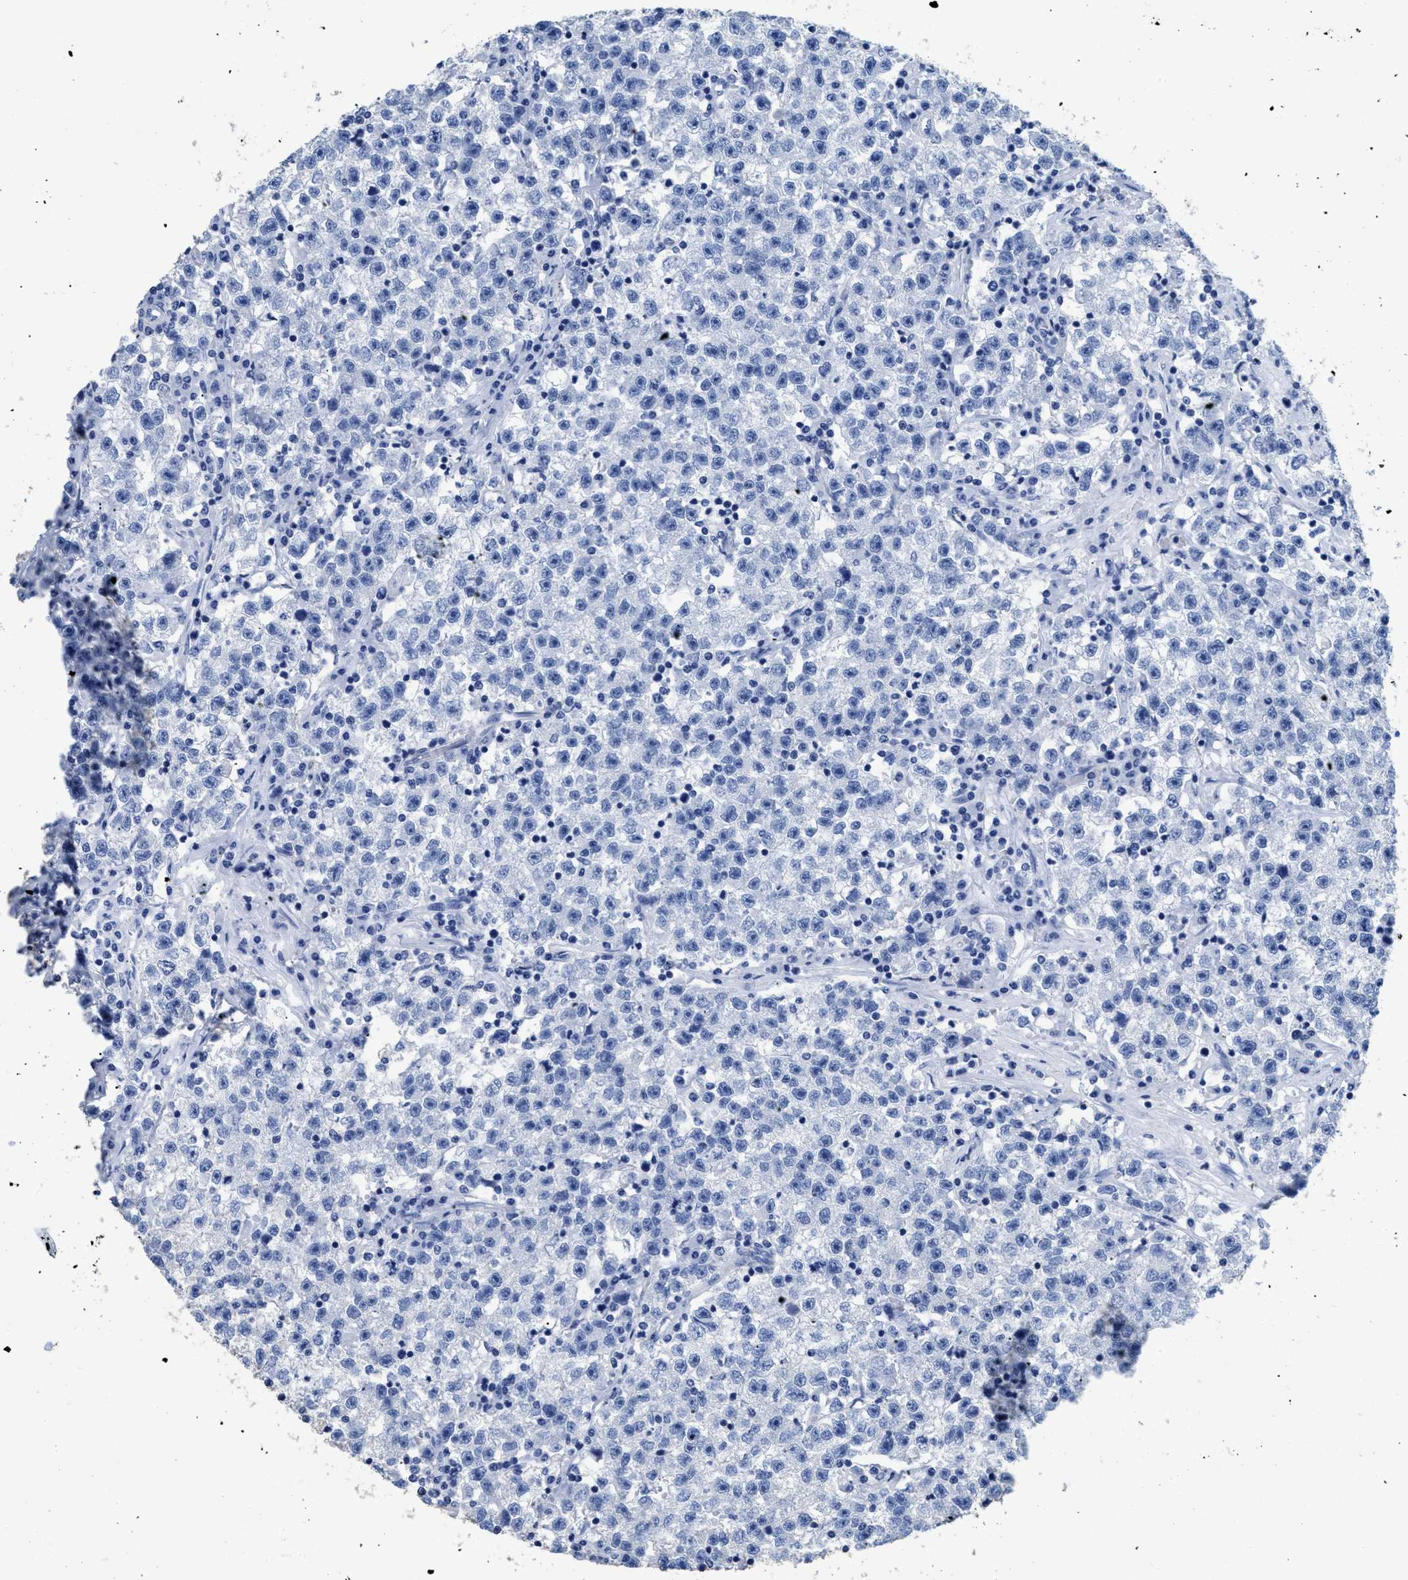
{"staining": {"intensity": "negative", "quantity": "none", "location": "none"}, "tissue": "testis cancer", "cell_type": "Tumor cells", "image_type": "cancer", "snomed": [{"axis": "morphology", "description": "Seminoma, NOS"}, {"axis": "topography", "description": "Testis"}], "caption": "The image displays no staining of tumor cells in testis cancer.", "gene": "DLC1", "patient": {"sex": "male", "age": 22}}